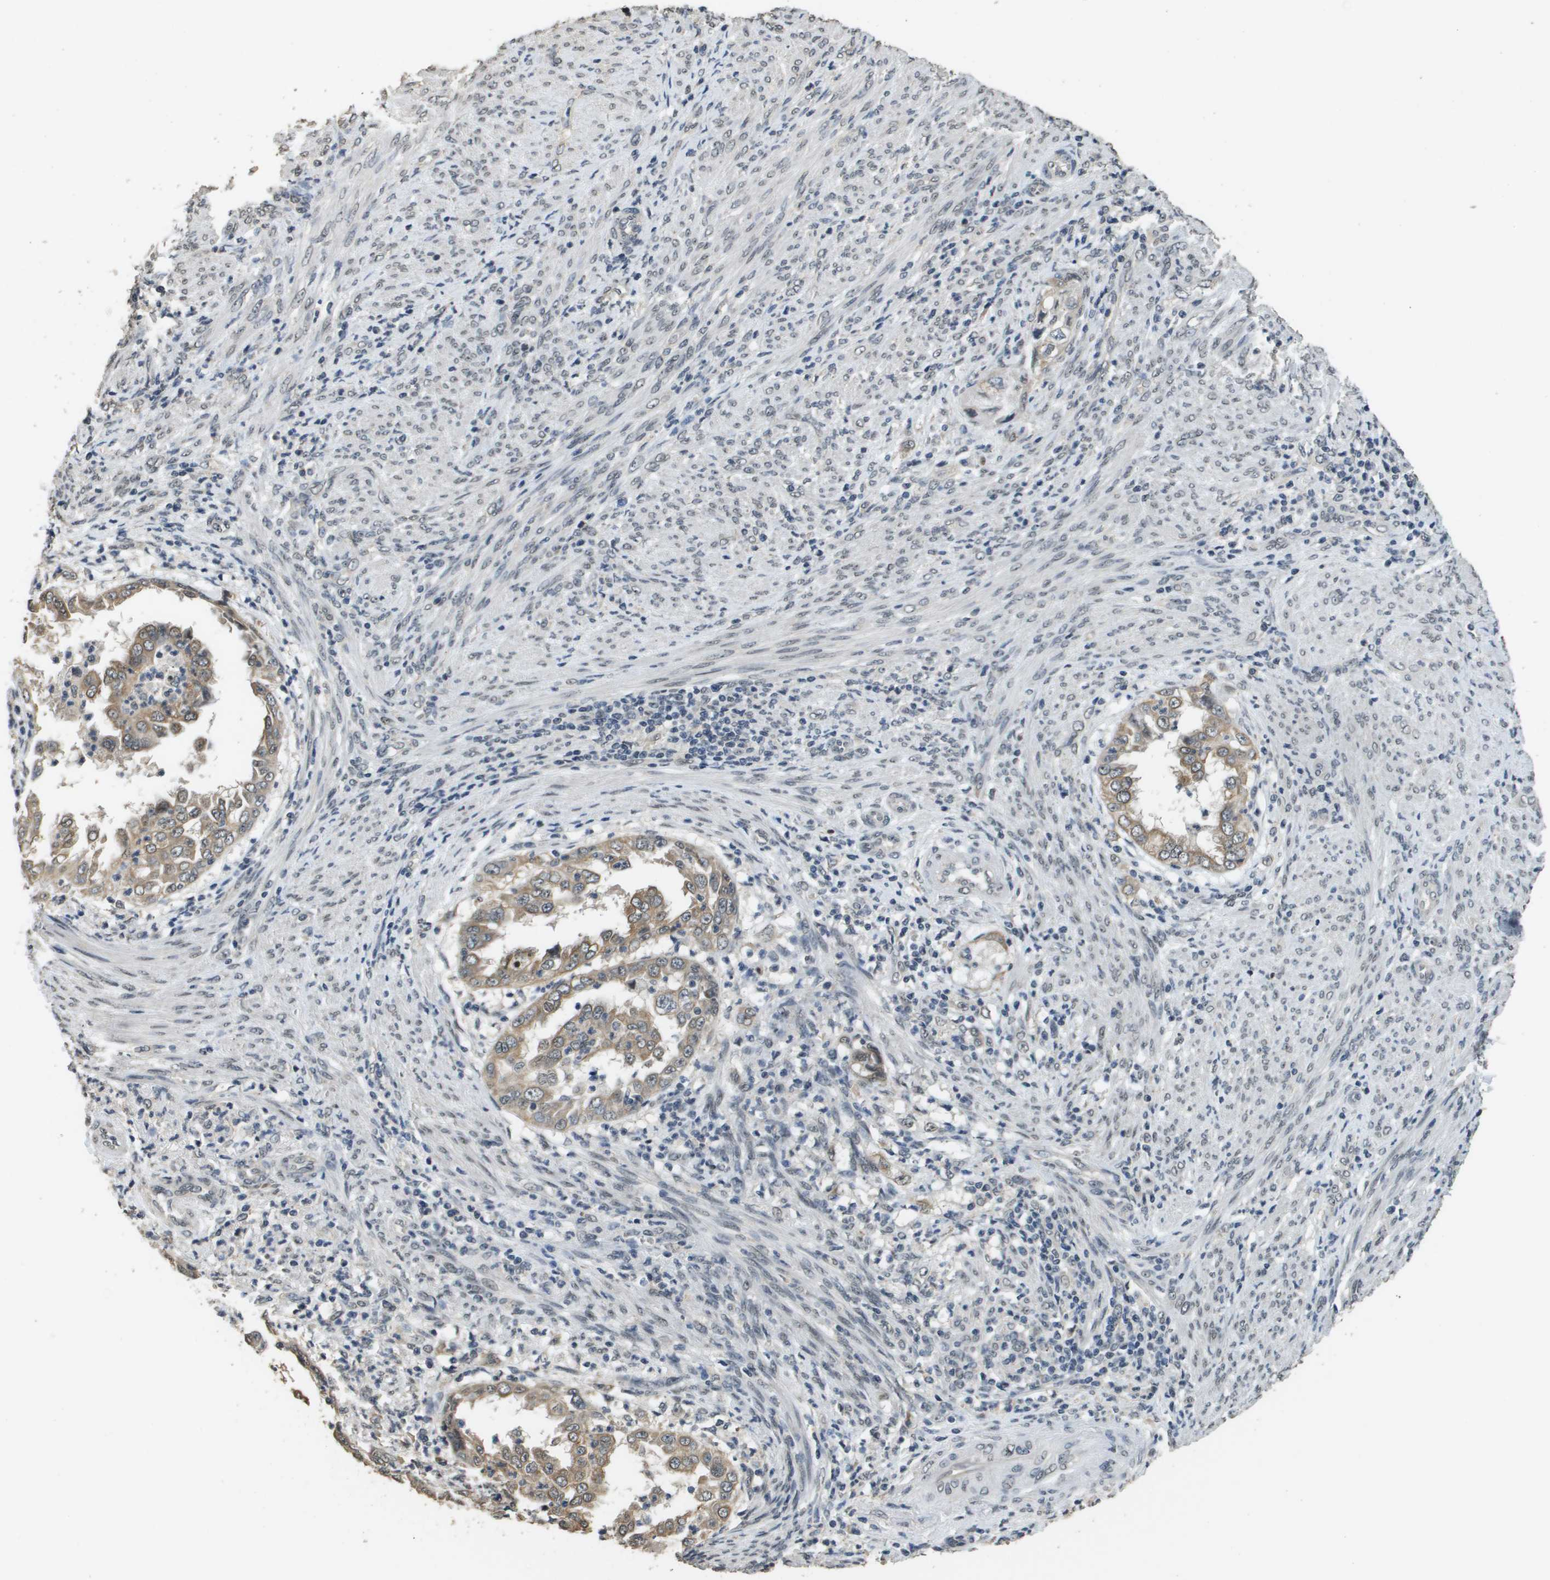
{"staining": {"intensity": "weak", "quantity": ">75%", "location": "cytoplasmic/membranous,nuclear"}, "tissue": "endometrial cancer", "cell_type": "Tumor cells", "image_type": "cancer", "snomed": [{"axis": "morphology", "description": "Adenocarcinoma, NOS"}, {"axis": "topography", "description": "Endometrium"}], "caption": "Immunohistochemical staining of human endometrial cancer (adenocarcinoma) displays low levels of weak cytoplasmic/membranous and nuclear protein staining in approximately >75% of tumor cells. The protein of interest is stained brown, and the nuclei are stained in blue (DAB IHC with brightfield microscopy, high magnification).", "gene": "FANCC", "patient": {"sex": "female", "age": 85}}